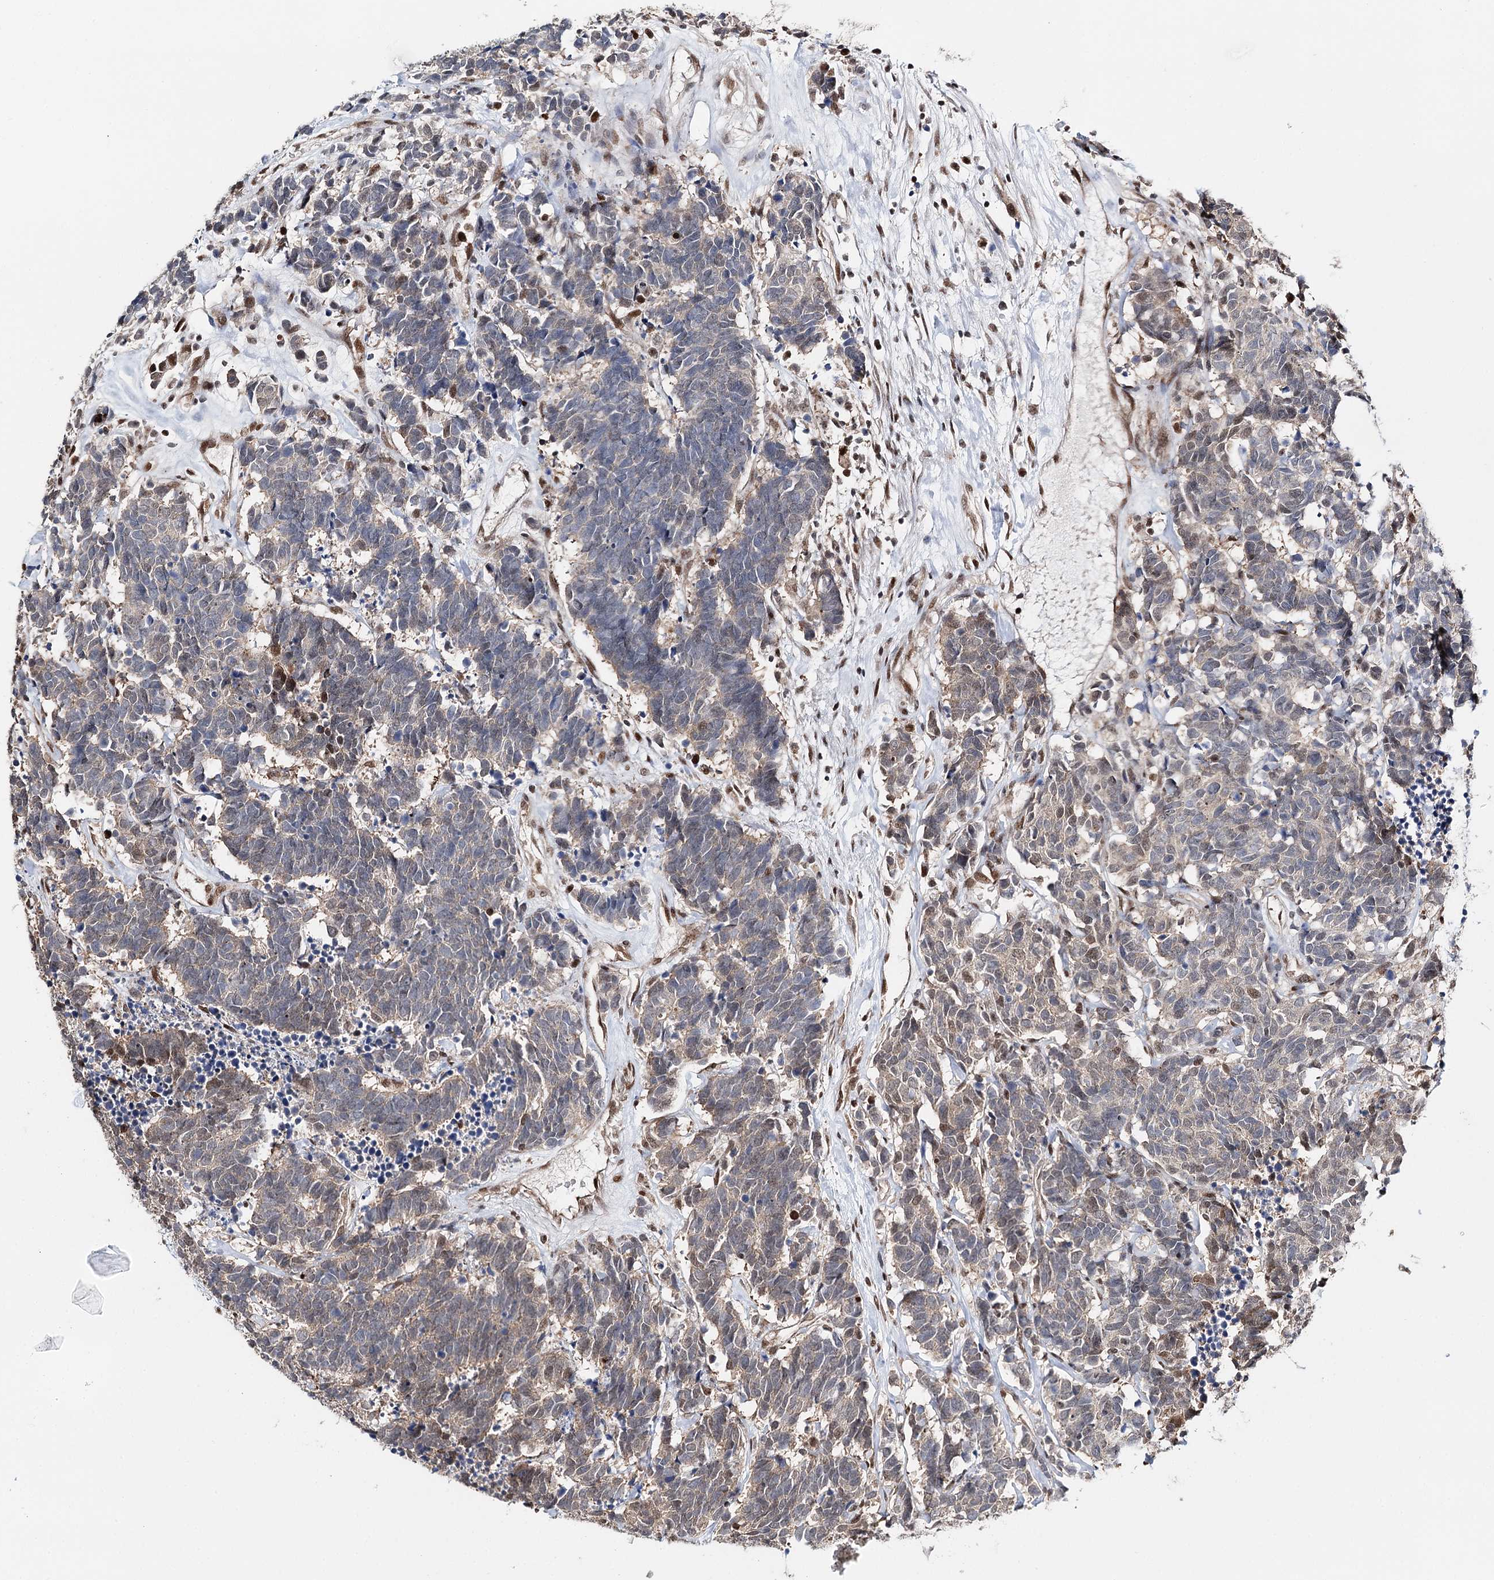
{"staining": {"intensity": "negative", "quantity": "none", "location": "none"}, "tissue": "carcinoid", "cell_type": "Tumor cells", "image_type": "cancer", "snomed": [{"axis": "morphology", "description": "Carcinoma, NOS"}, {"axis": "morphology", "description": "Carcinoid, malignant, NOS"}, {"axis": "topography", "description": "Urinary bladder"}], "caption": "There is no significant staining in tumor cells of carcinoid. (DAB immunohistochemistry (IHC) visualized using brightfield microscopy, high magnification).", "gene": "RPS27A", "patient": {"sex": "male", "age": 57}}